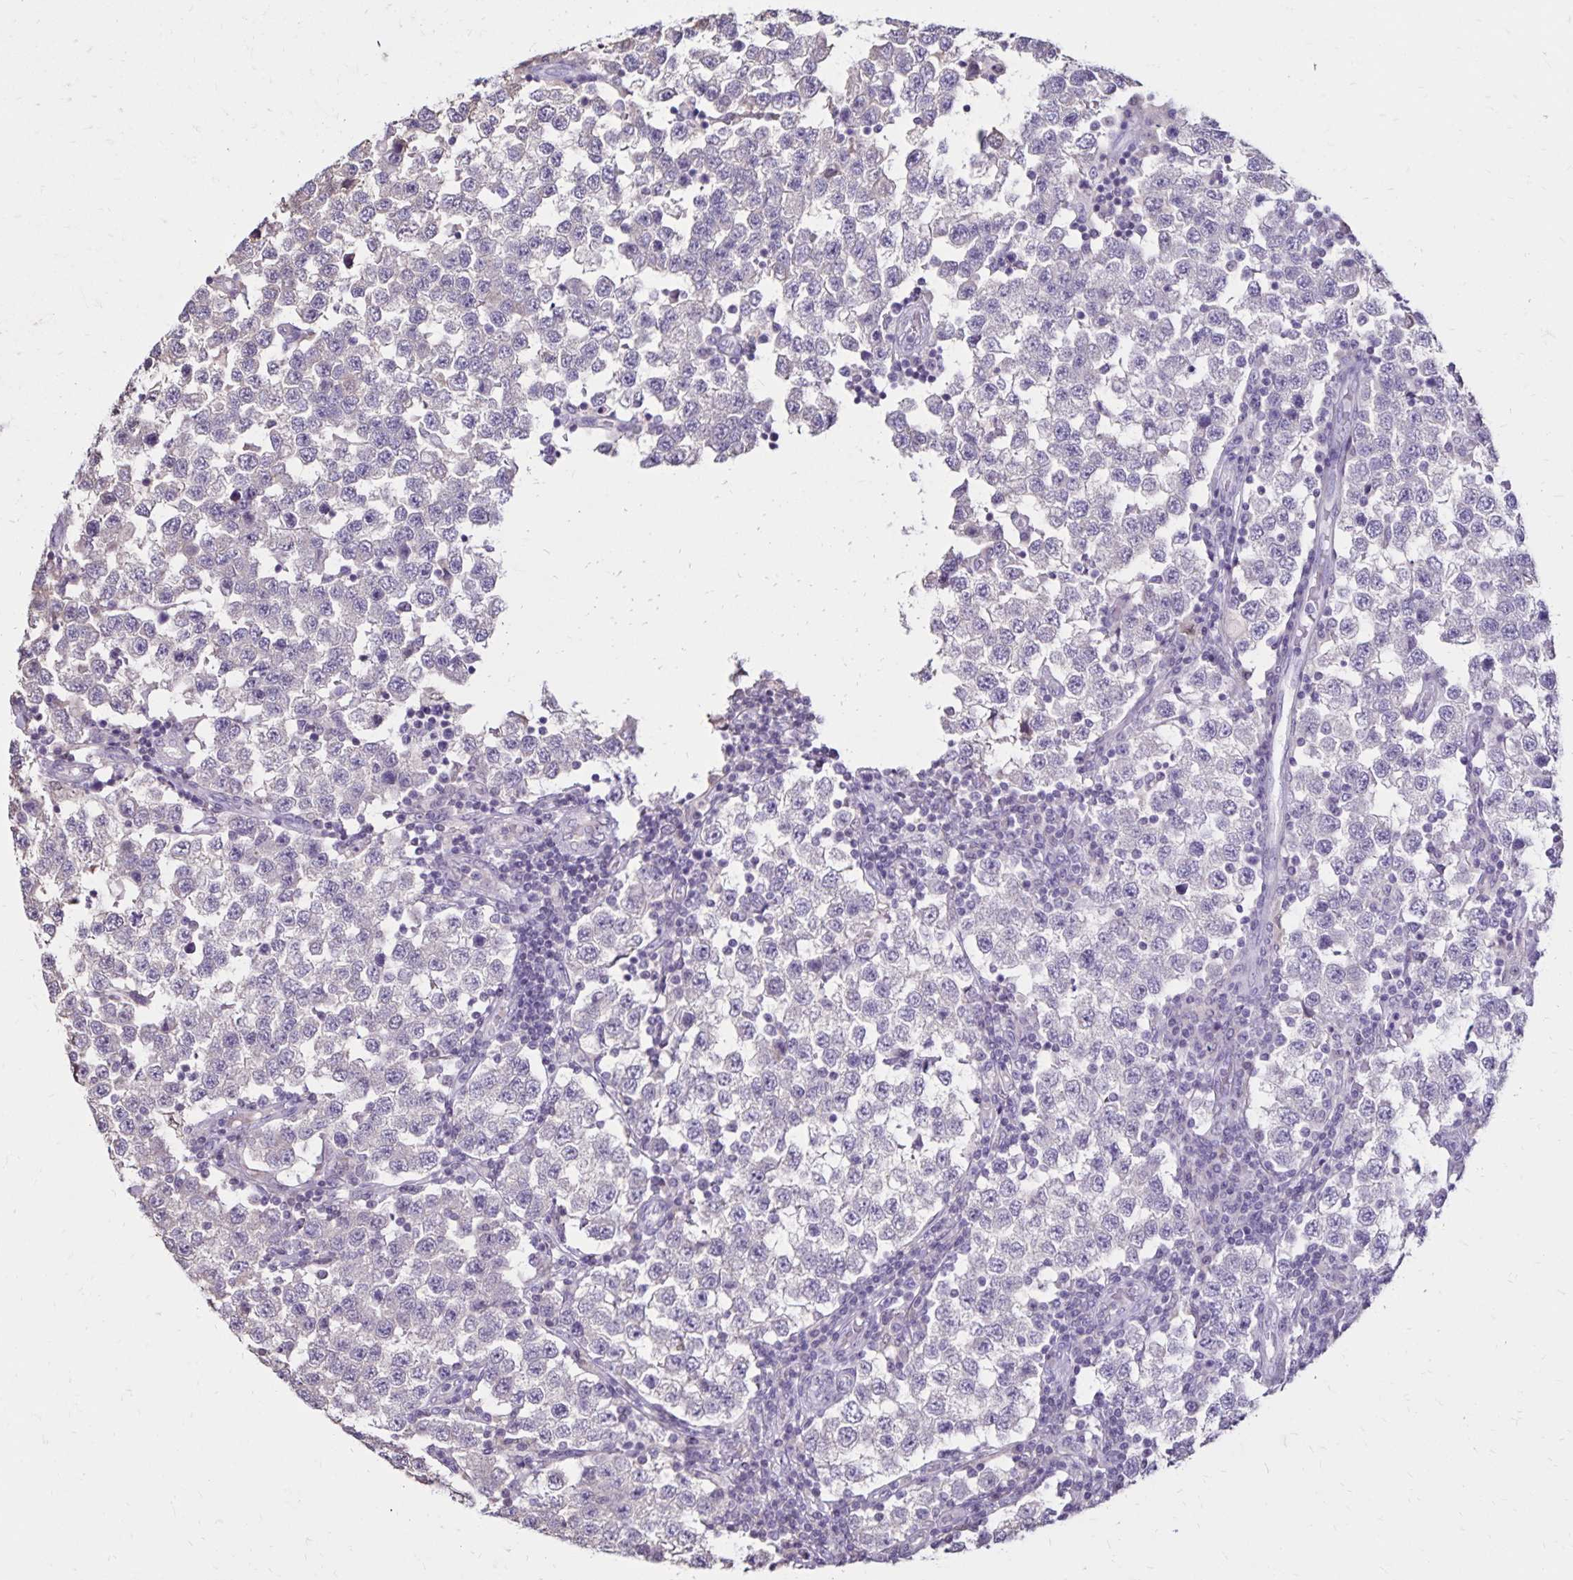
{"staining": {"intensity": "negative", "quantity": "none", "location": "none"}, "tissue": "testis cancer", "cell_type": "Tumor cells", "image_type": "cancer", "snomed": [{"axis": "morphology", "description": "Seminoma, NOS"}, {"axis": "topography", "description": "Testis"}], "caption": "Immunohistochemistry of human testis cancer (seminoma) shows no staining in tumor cells. The staining is performed using DAB brown chromogen with nuclei counter-stained in using hematoxylin.", "gene": "SH3GL3", "patient": {"sex": "male", "age": 34}}